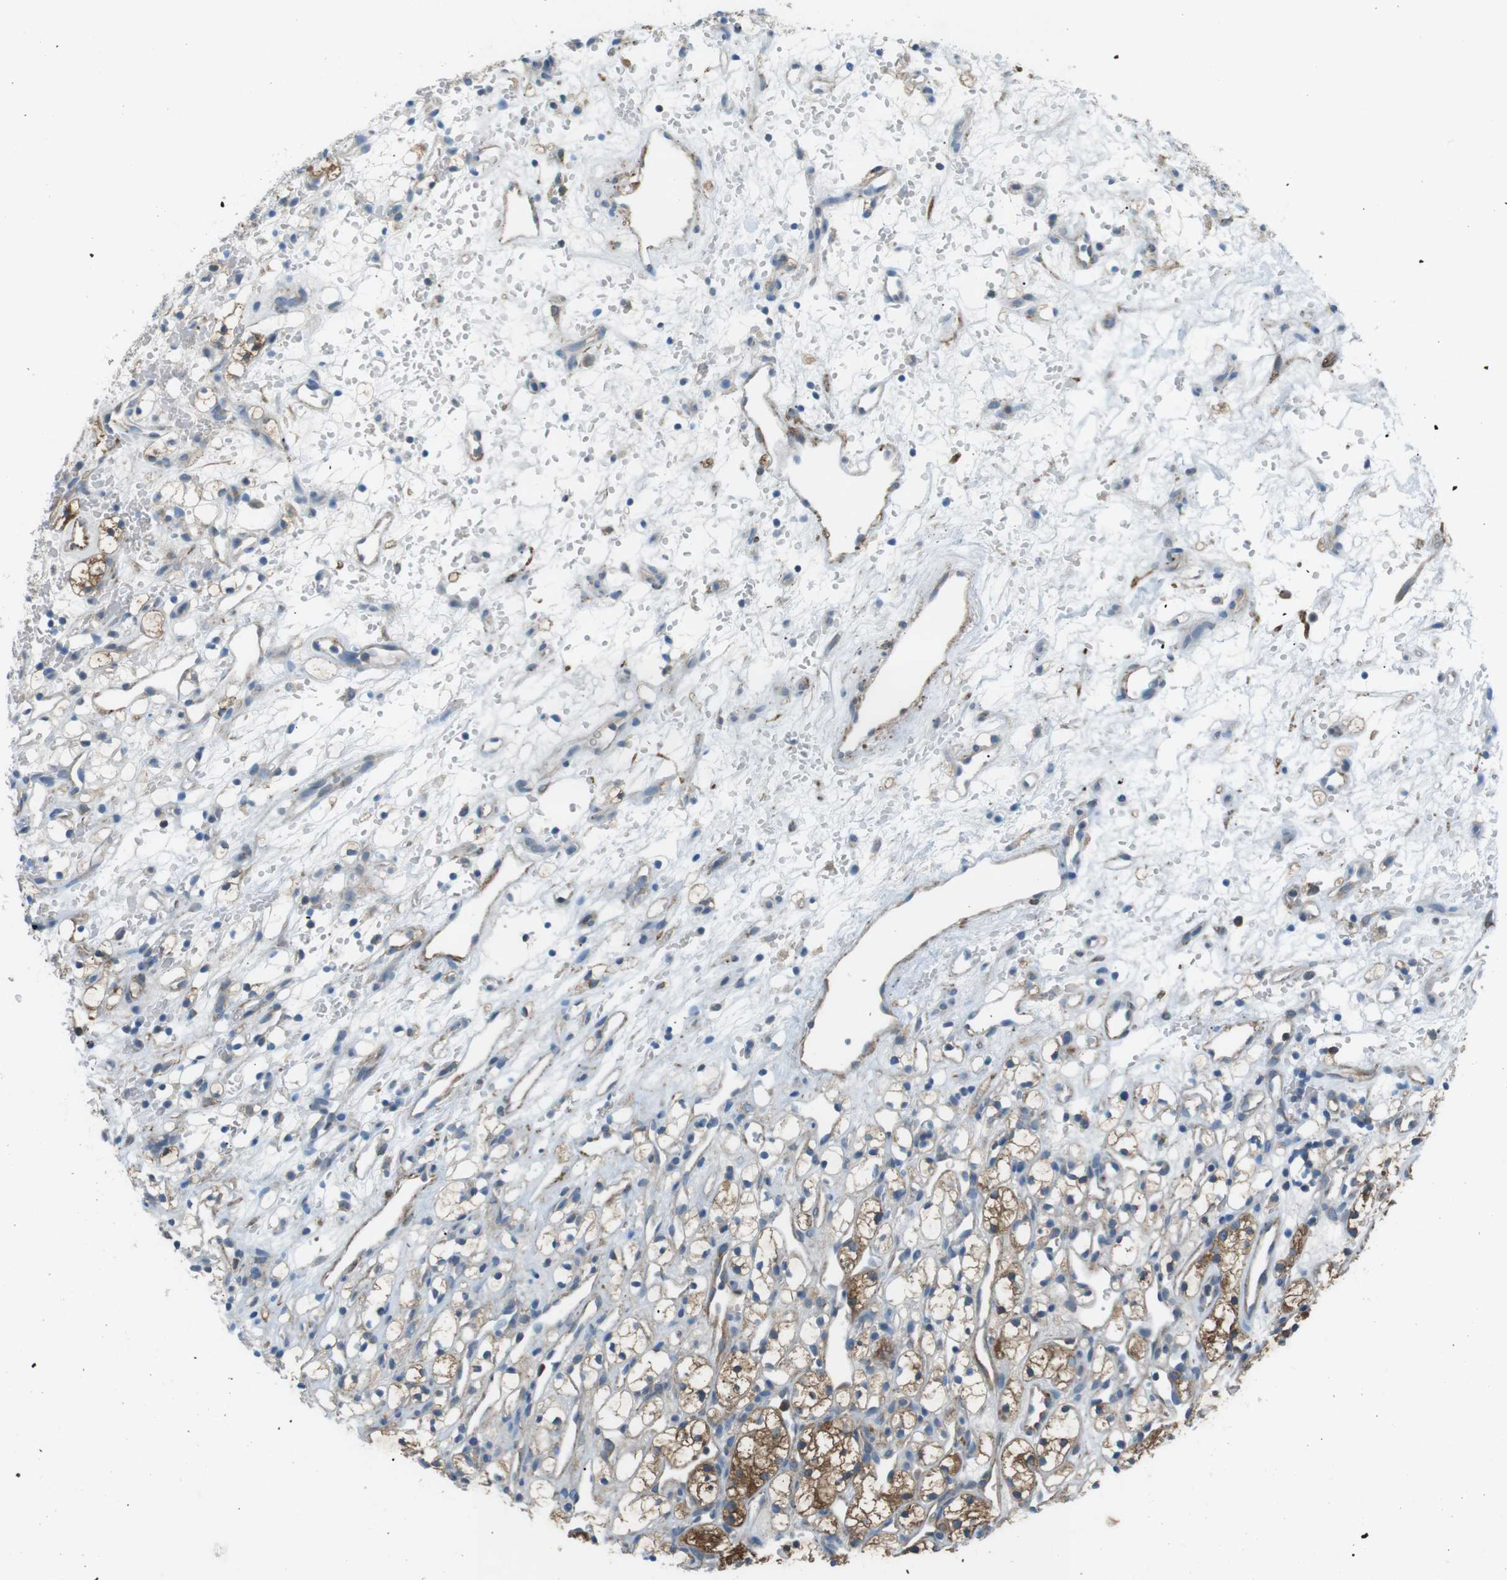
{"staining": {"intensity": "moderate", "quantity": "25%-75%", "location": "cytoplasmic/membranous"}, "tissue": "renal cancer", "cell_type": "Tumor cells", "image_type": "cancer", "snomed": [{"axis": "morphology", "description": "Adenocarcinoma, NOS"}, {"axis": "topography", "description": "Kidney"}], "caption": "Protein analysis of renal cancer tissue shows moderate cytoplasmic/membranous expression in approximately 25%-75% of tumor cells. Nuclei are stained in blue.", "gene": "PEPD", "patient": {"sex": "female", "age": 60}}